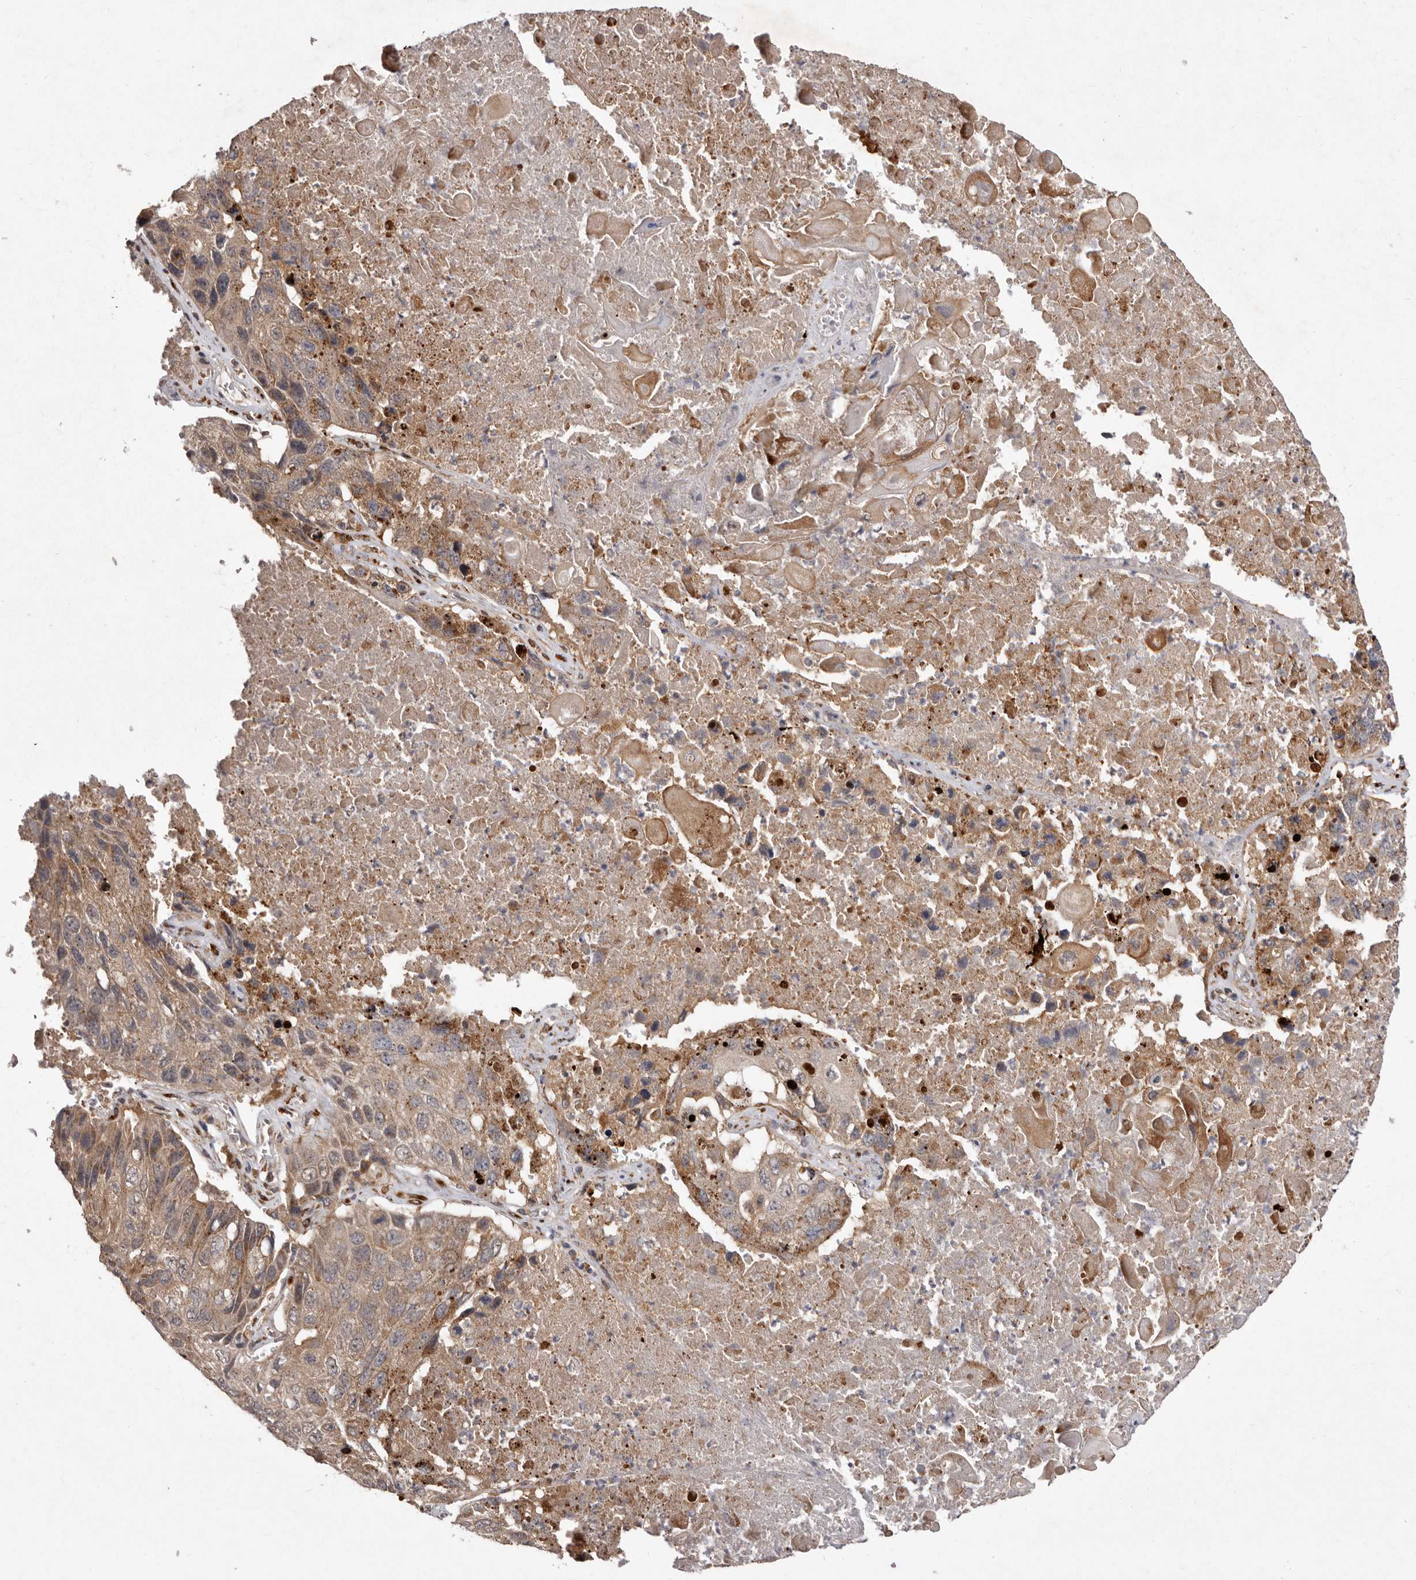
{"staining": {"intensity": "moderate", "quantity": ">75%", "location": "cytoplasmic/membranous"}, "tissue": "lung cancer", "cell_type": "Tumor cells", "image_type": "cancer", "snomed": [{"axis": "morphology", "description": "Squamous cell carcinoma, NOS"}, {"axis": "topography", "description": "Lung"}], "caption": "Moderate cytoplasmic/membranous protein staining is present in approximately >75% of tumor cells in lung cancer. (IHC, brightfield microscopy, high magnification).", "gene": "FLAD1", "patient": {"sex": "male", "age": 61}}